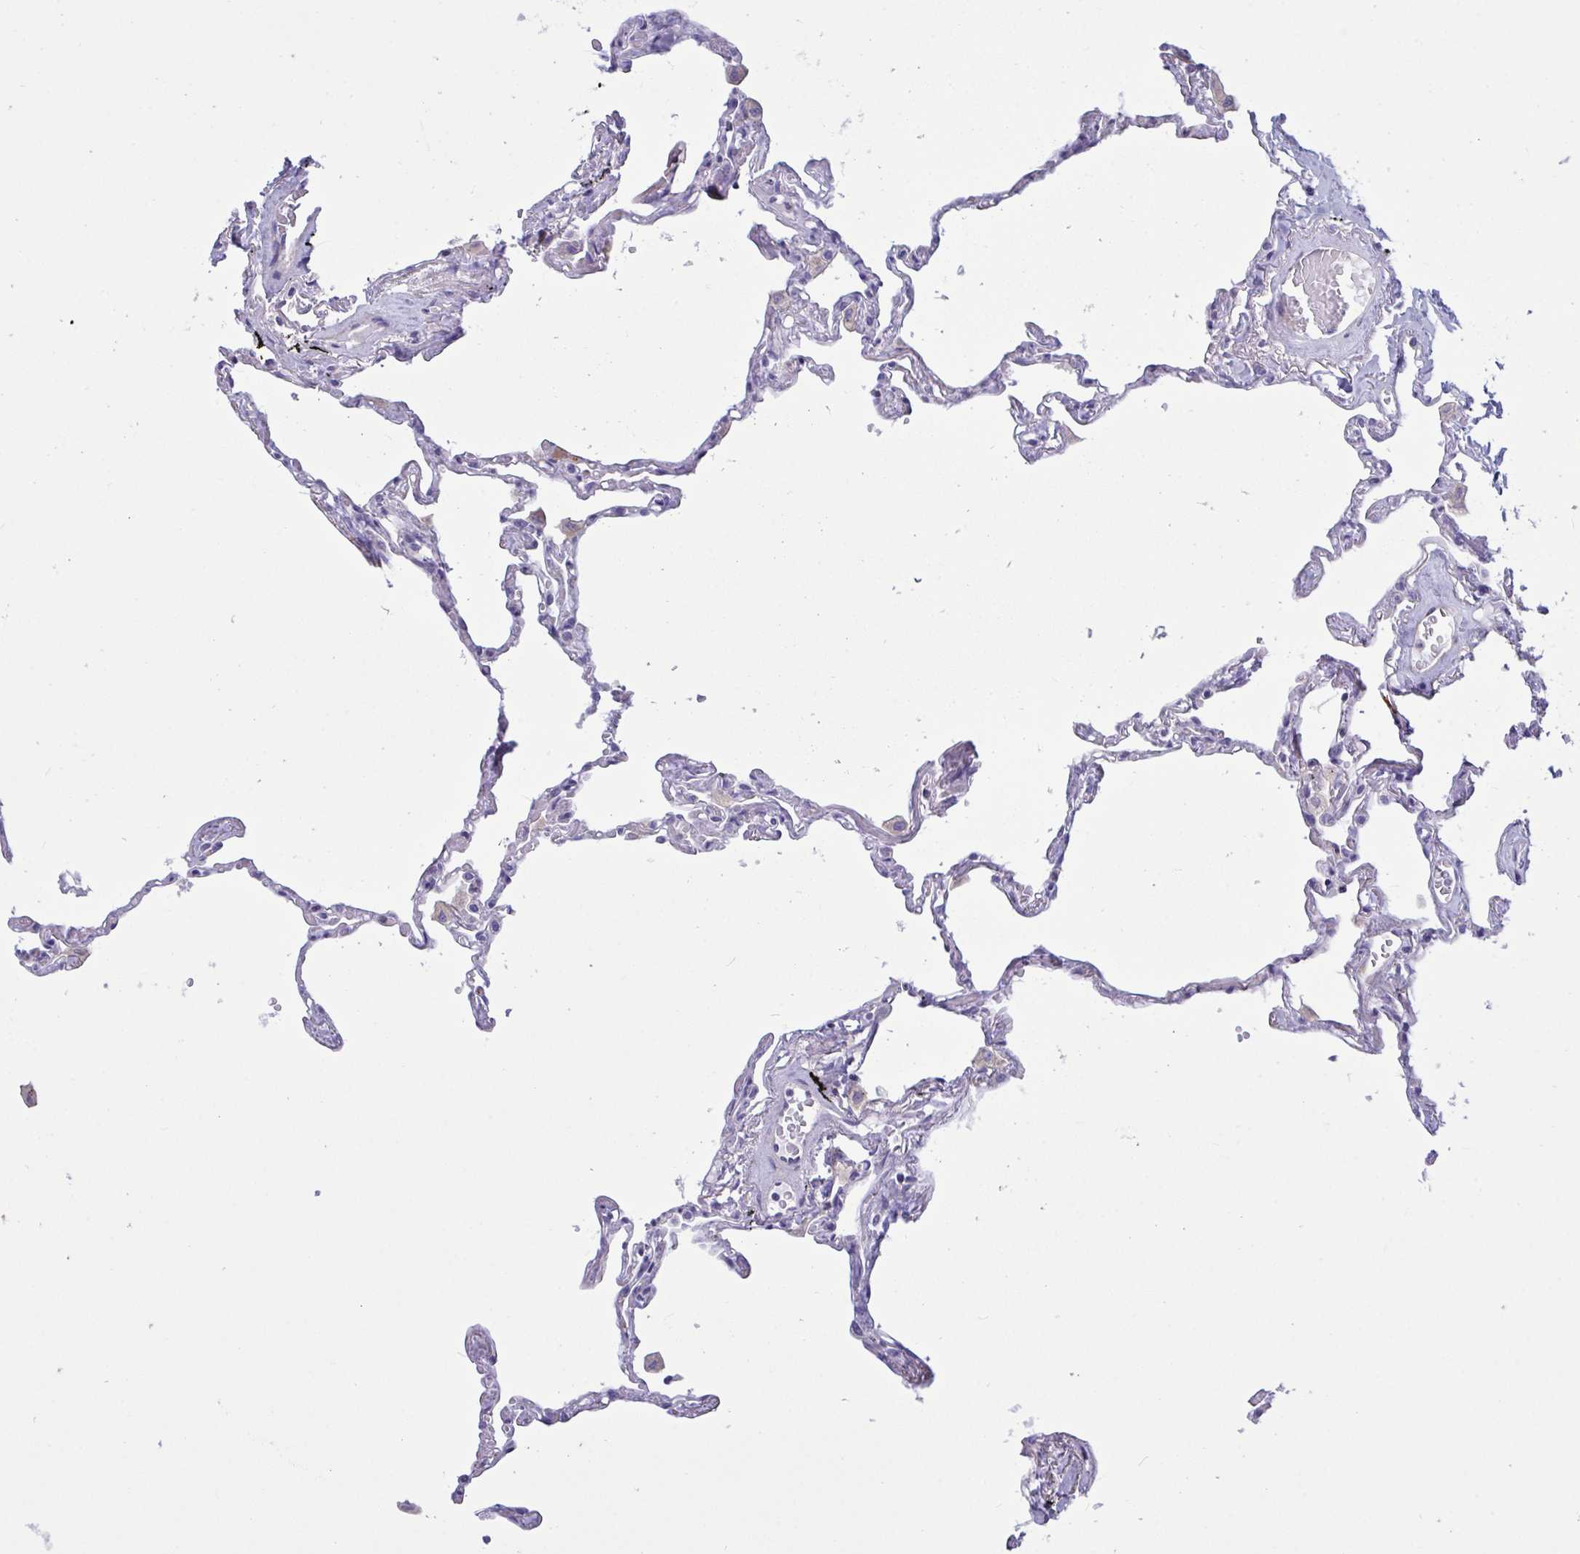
{"staining": {"intensity": "weak", "quantity": "<25%", "location": "cytoplasmic/membranous"}, "tissue": "lung", "cell_type": "Alveolar cells", "image_type": "normal", "snomed": [{"axis": "morphology", "description": "Normal tissue, NOS"}, {"axis": "topography", "description": "Lung"}], "caption": "High power microscopy image of an IHC histopathology image of normal lung, revealing no significant positivity in alveolar cells. (DAB (3,3'-diaminobenzidine) immunohistochemistry (IHC), high magnification).", "gene": "OXLD1", "patient": {"sex": "female", "age": 67}}